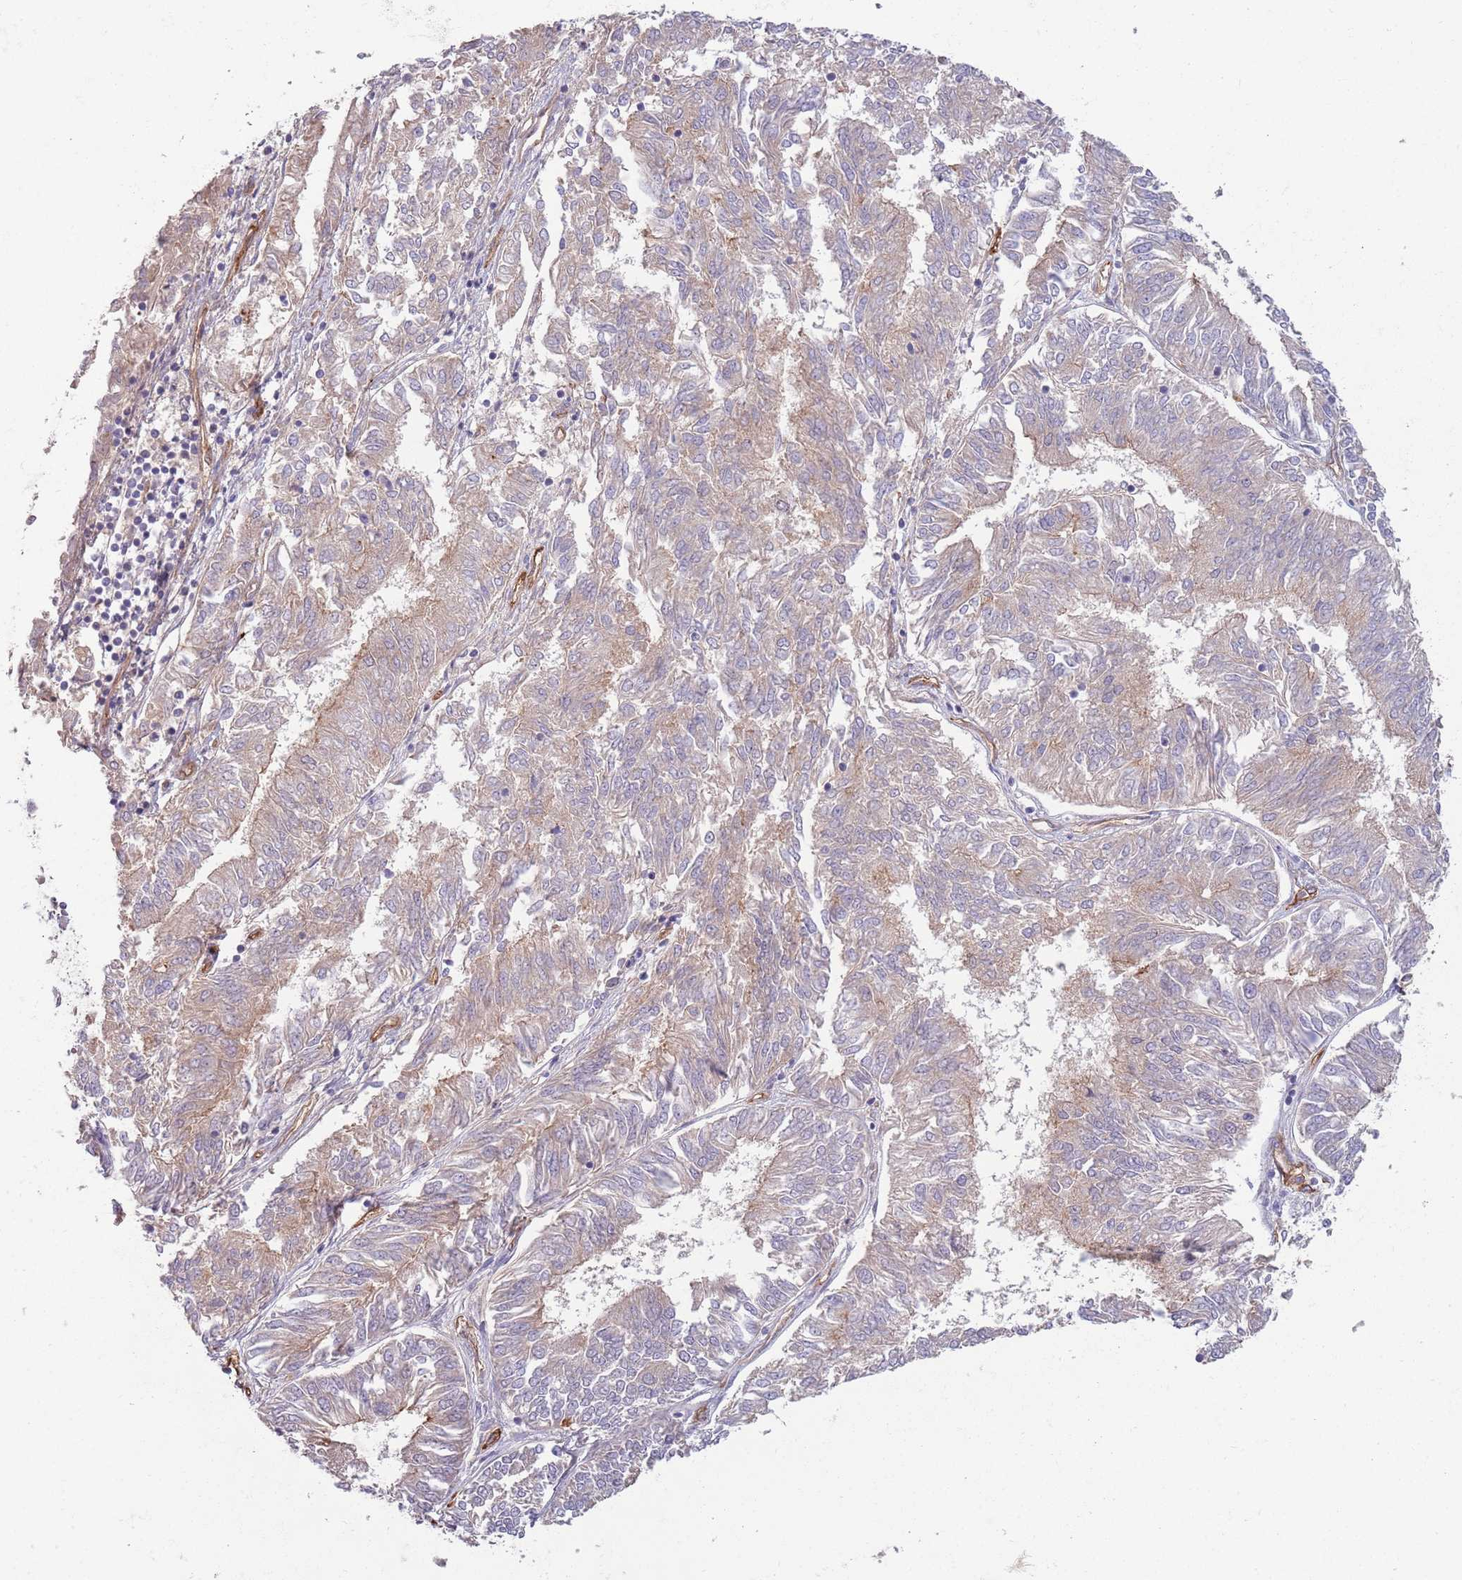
{"staining": {"intensity": "weak", "quantity": "25%-75%", "location": "cytoplasmic/membranous"}, "tissue": "endometrial cancer", "cell_type": "Tumor cells", "image_type": "cancer", "snomed": [{"axis": "morphology", "description": "Adenocarcinoma, NOS"}, {"axis": "topography", "description": "Endometrium"}], "caption": "Tumor cells show low levels of weak cytoplasmic/membranous staining in about 25%-75% of cells in endometrial adenocarcinoma. The staining was performed using DAB to visualize the protein expression in brown, while the nuclei were stained in blue with hematoxylin (Magnification: 20x).", "gene": "SAV1", "patient": {"sex": "female", "age": 58}}